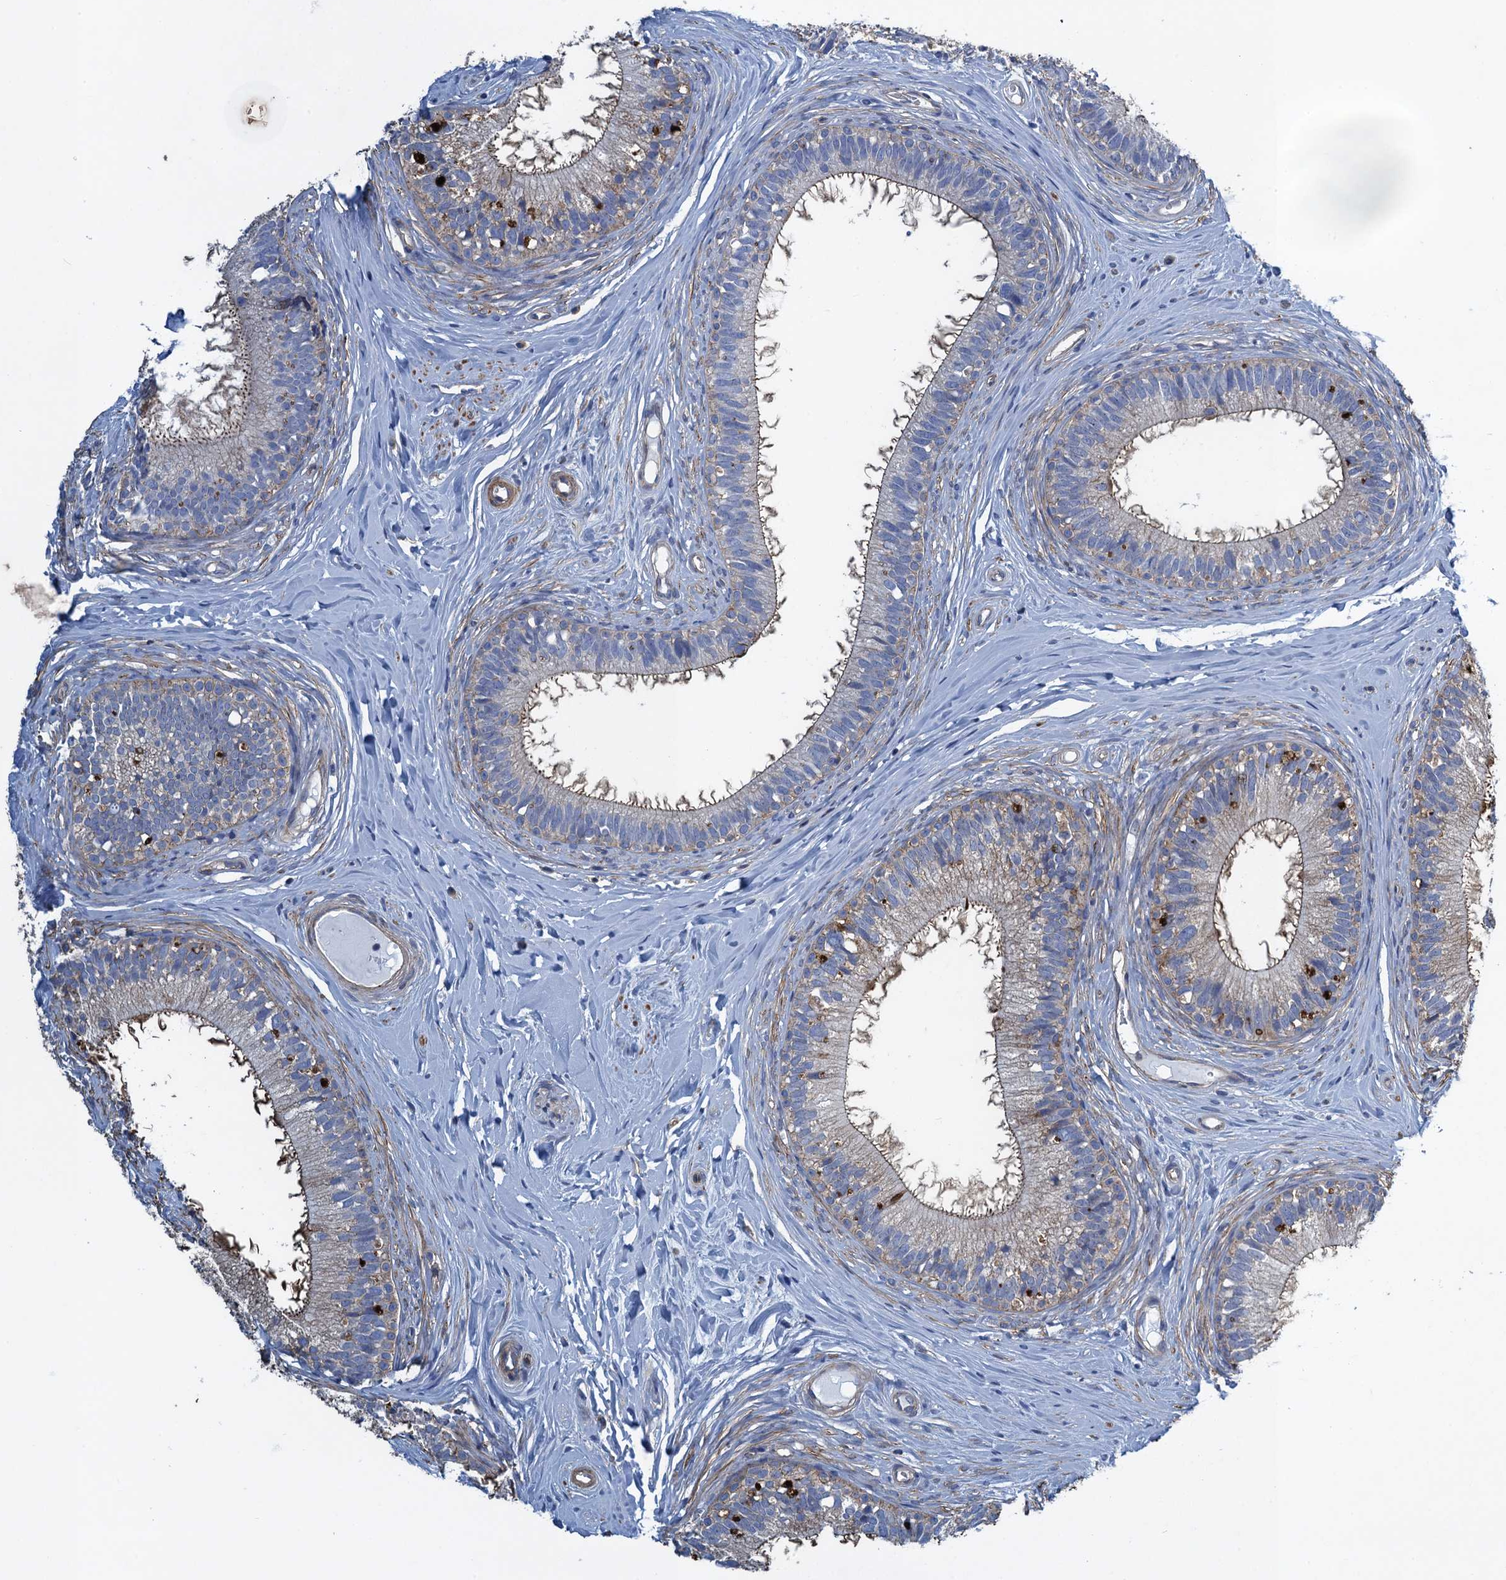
{"staining": {"intensity": "moderate", "quantity": "<25%", "location": "cytoplasmic/membranous"}, "tissue": "epididymis", "cell_type": "Glandular cells", "image_type": "normal", "snomed": [{"axis": "morphology", "description": "Normal tissue, NOS"}, {"axis": "topography", "description": "Epididymis"}], "caption": "An image of epididymis stained for a protein shows moderate cytoplasmic/membranous brown staining in glandular cells. Using DAB (3,3'-diaminobenzidine) (brown) and hematoxylin (blue) stains, captured at high magnification using brightfield microscopy.", "gene": "PROSER2", "patient": {"sex": "male", "age": 33}}